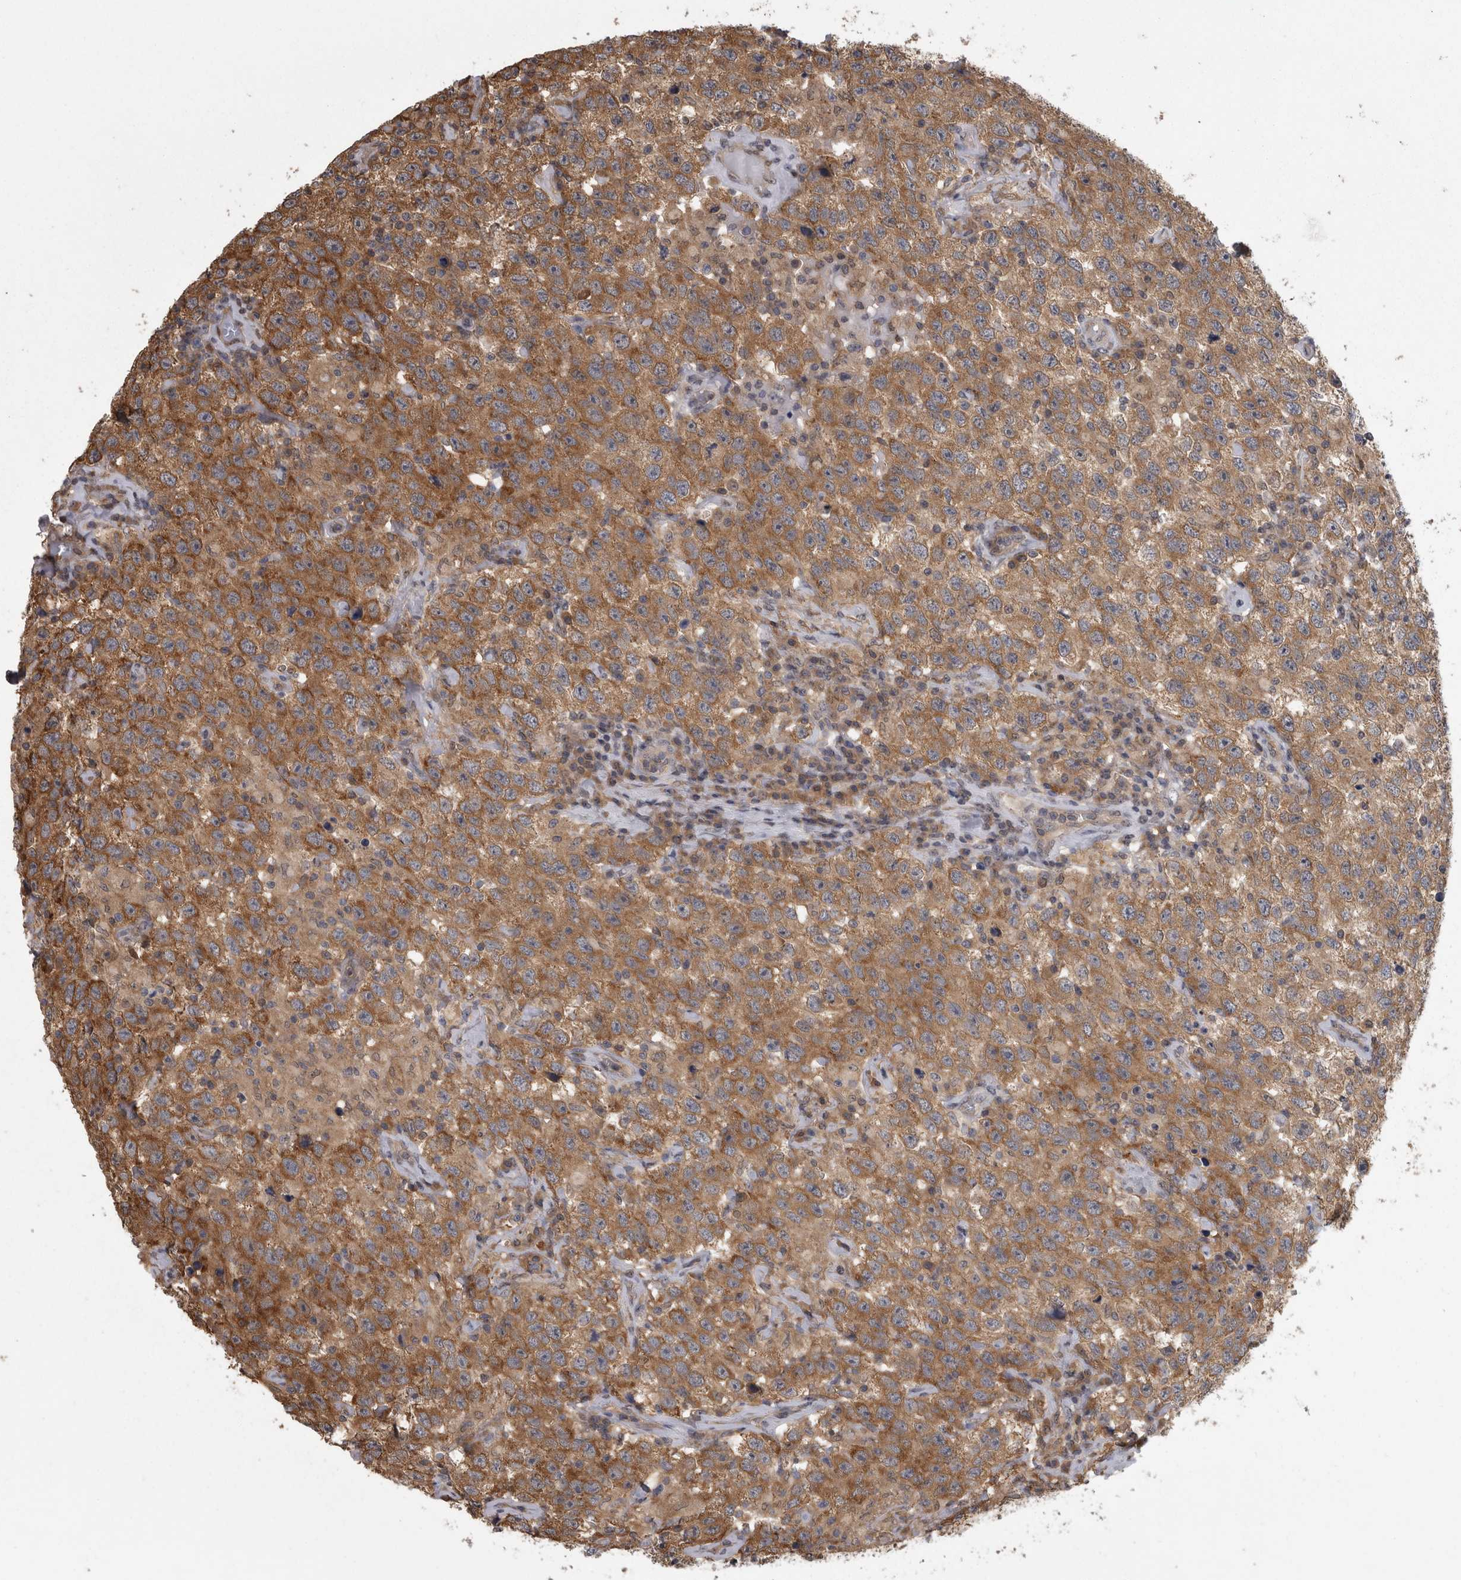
{"staining": {"intensity": "moderate", "quantity": ">75%", "location": "cytoplasmic/membranous"}, "tissue": "testis cancer", "cell_type": "Tumor cells", "image_type": "cancer", "snomed": [{"axis": "morphology", "description": "Seminoma, NOS"}, {"axis": "topography", "description": "Testis"}], "caption": "Immunohistochemical staining of human testis cancer (seminoma) displays moderate cytoplasmic/membranous protein expression in approximately >75% of tumor cells. Nuclei are stained in blue.", "gene": "APRT", "patient": {"sex": "male", "age": 41}}